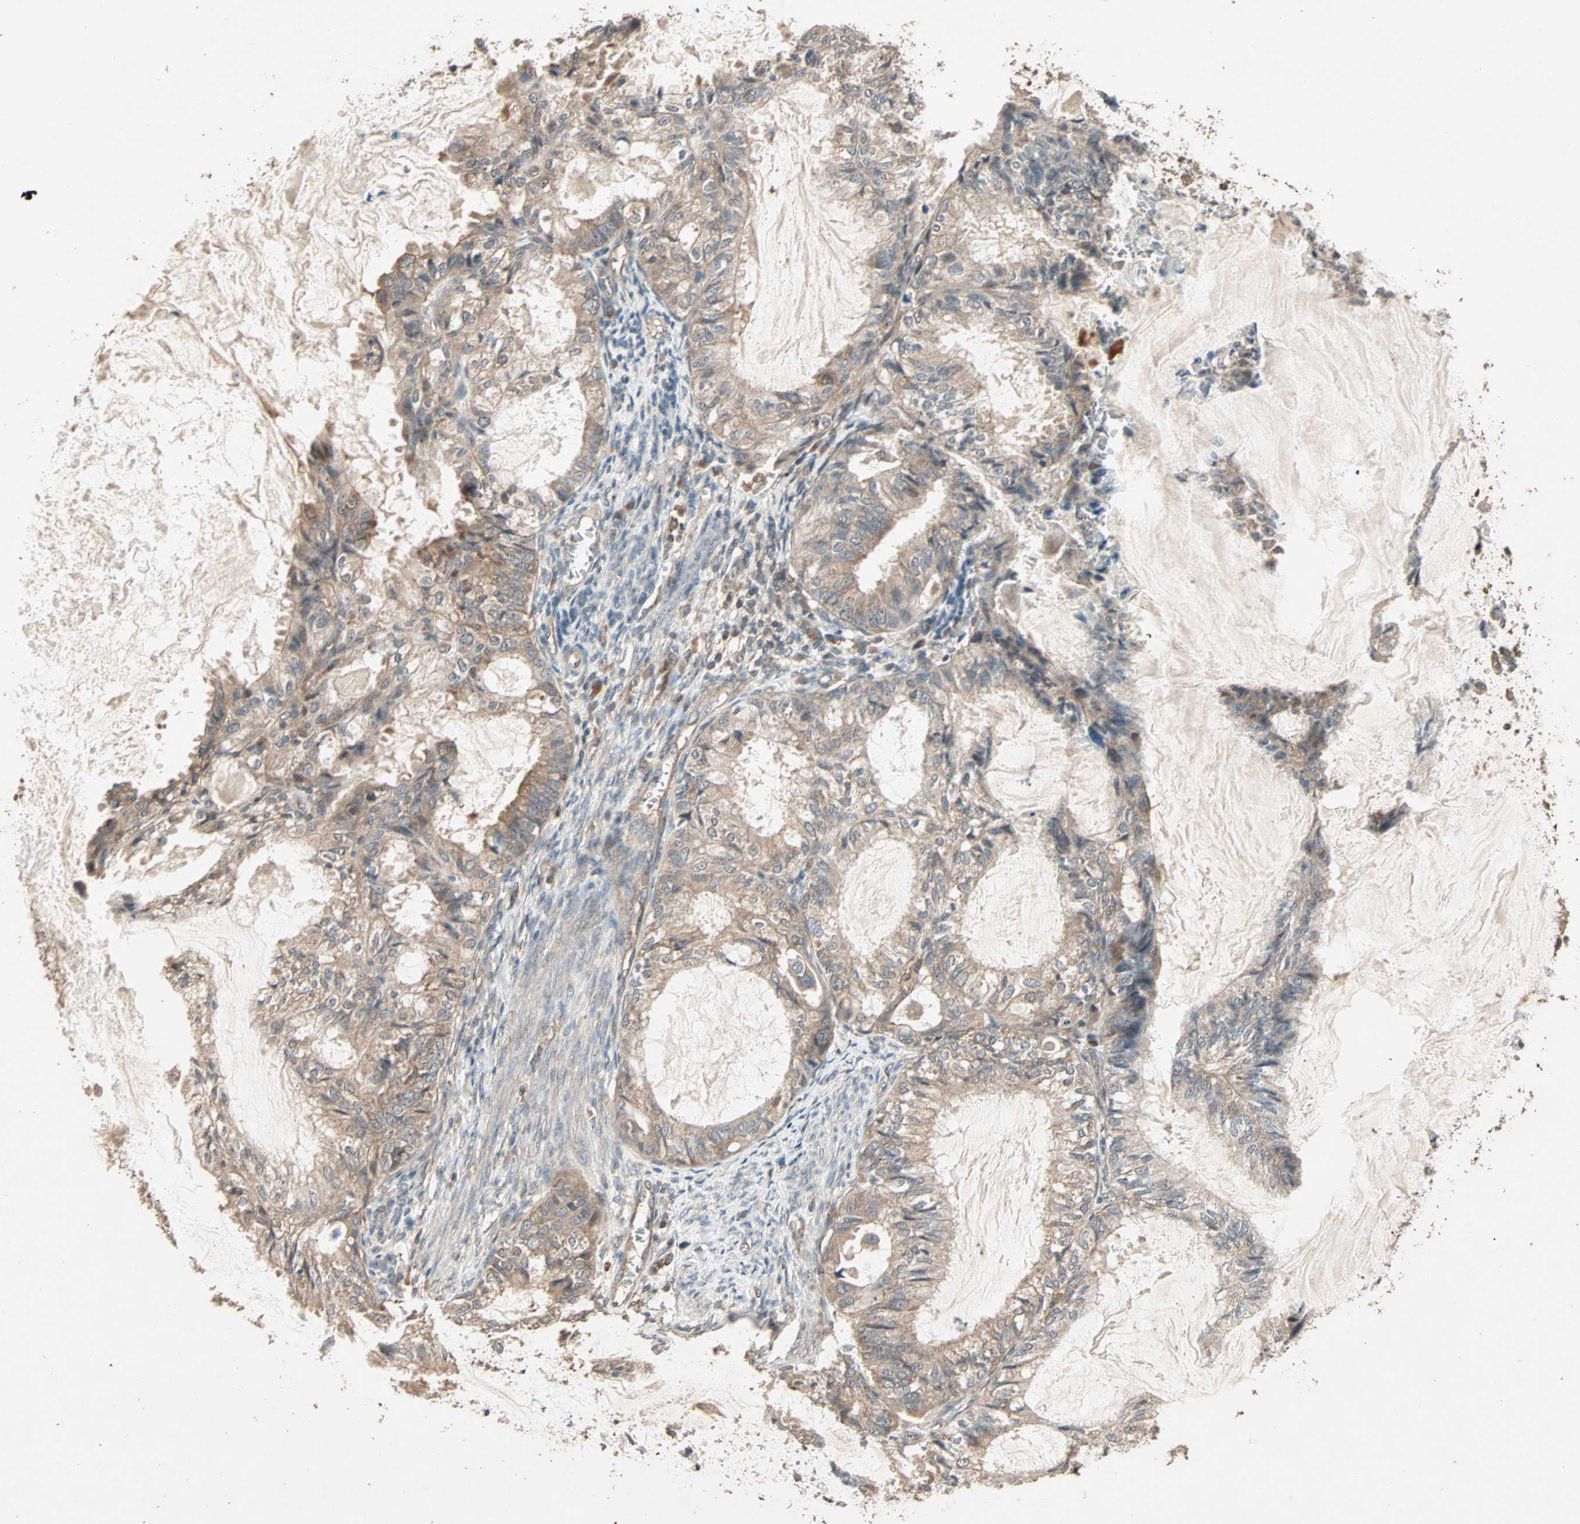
{"staining": {"intensity": "moderate", "quantity": ">75%", "location": "cytoplasmic/membranous"}, "tissue": "cervical cancer", "cell_type": "Tumor cells", "image_type": "cancer", "snomed": [{"axis": "morphology", "description": "Normal tissue, NOS"}, {"axis": "morphology", "description": "Adenocarcinoma, NOS"}, {"axis": "topography", "description": "Cervix"}, {"axis": "topography", "description": "Endometrium"}], "caption": "DAB (3,3'-diaminobenzidine) immunohistochemical staining of cervical cancer exhibits moderate cytoplasmic/membranous protein positivity in approximately >75% of tumor cells. Nuclei are stained in blue.", "gene": "UBAC1", "patient": {"sex": "female", "age": 86}}